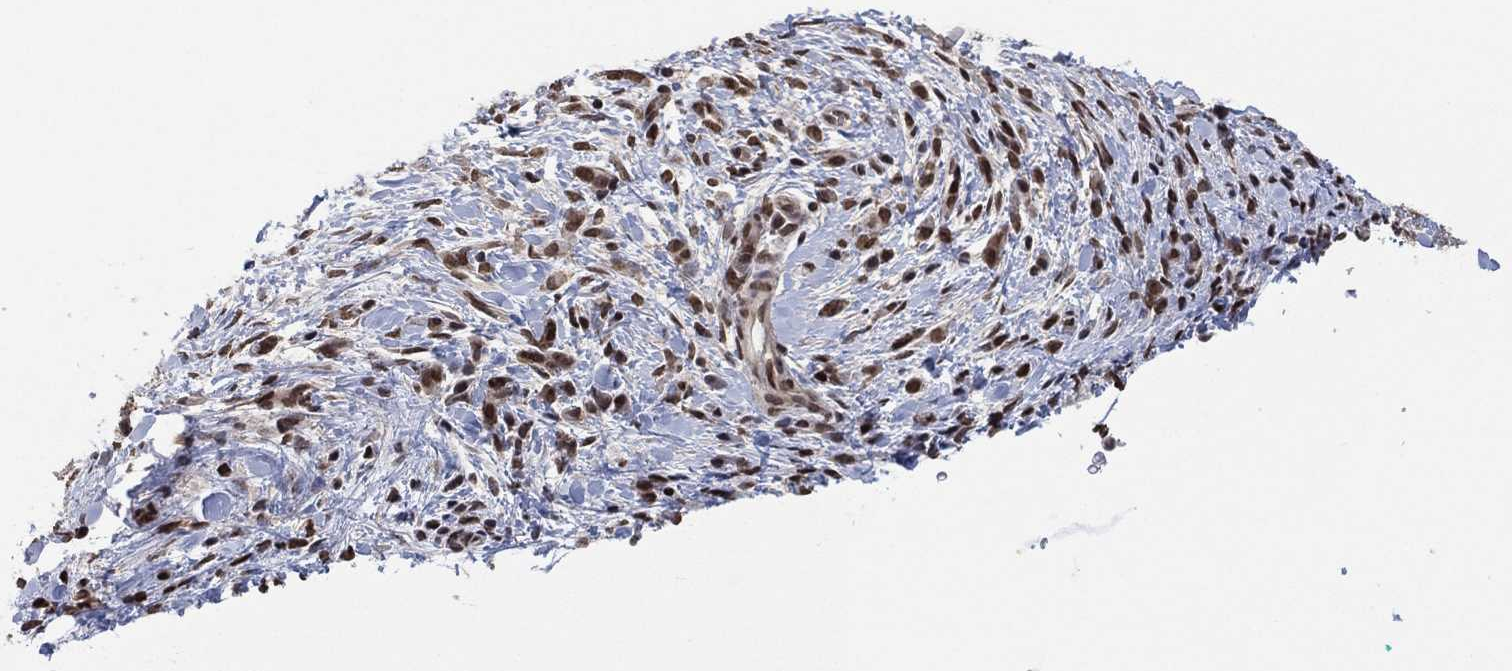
{"staining": {"intensity": "weak", "quantity": "25%-75%", "location": "nuclear"}, "tissue": "stomach cancer", "cell_type": "Tumor cells", "image_type": "cancer", "snomed": [{"axis": "morphology", "description": "Adenocarcinoma, NOS"}, {"axis": "topography", "description": "Stomach"}], "caption": "About 25%-75% of tumor cells in human stomach cancer (adenocarcinoma) demonstrate weak nuclear protein staining as visualized by brown immunohistochemical staining.", "gene": "EHMT1", "patient": {"sex": "female", "age": 57}}